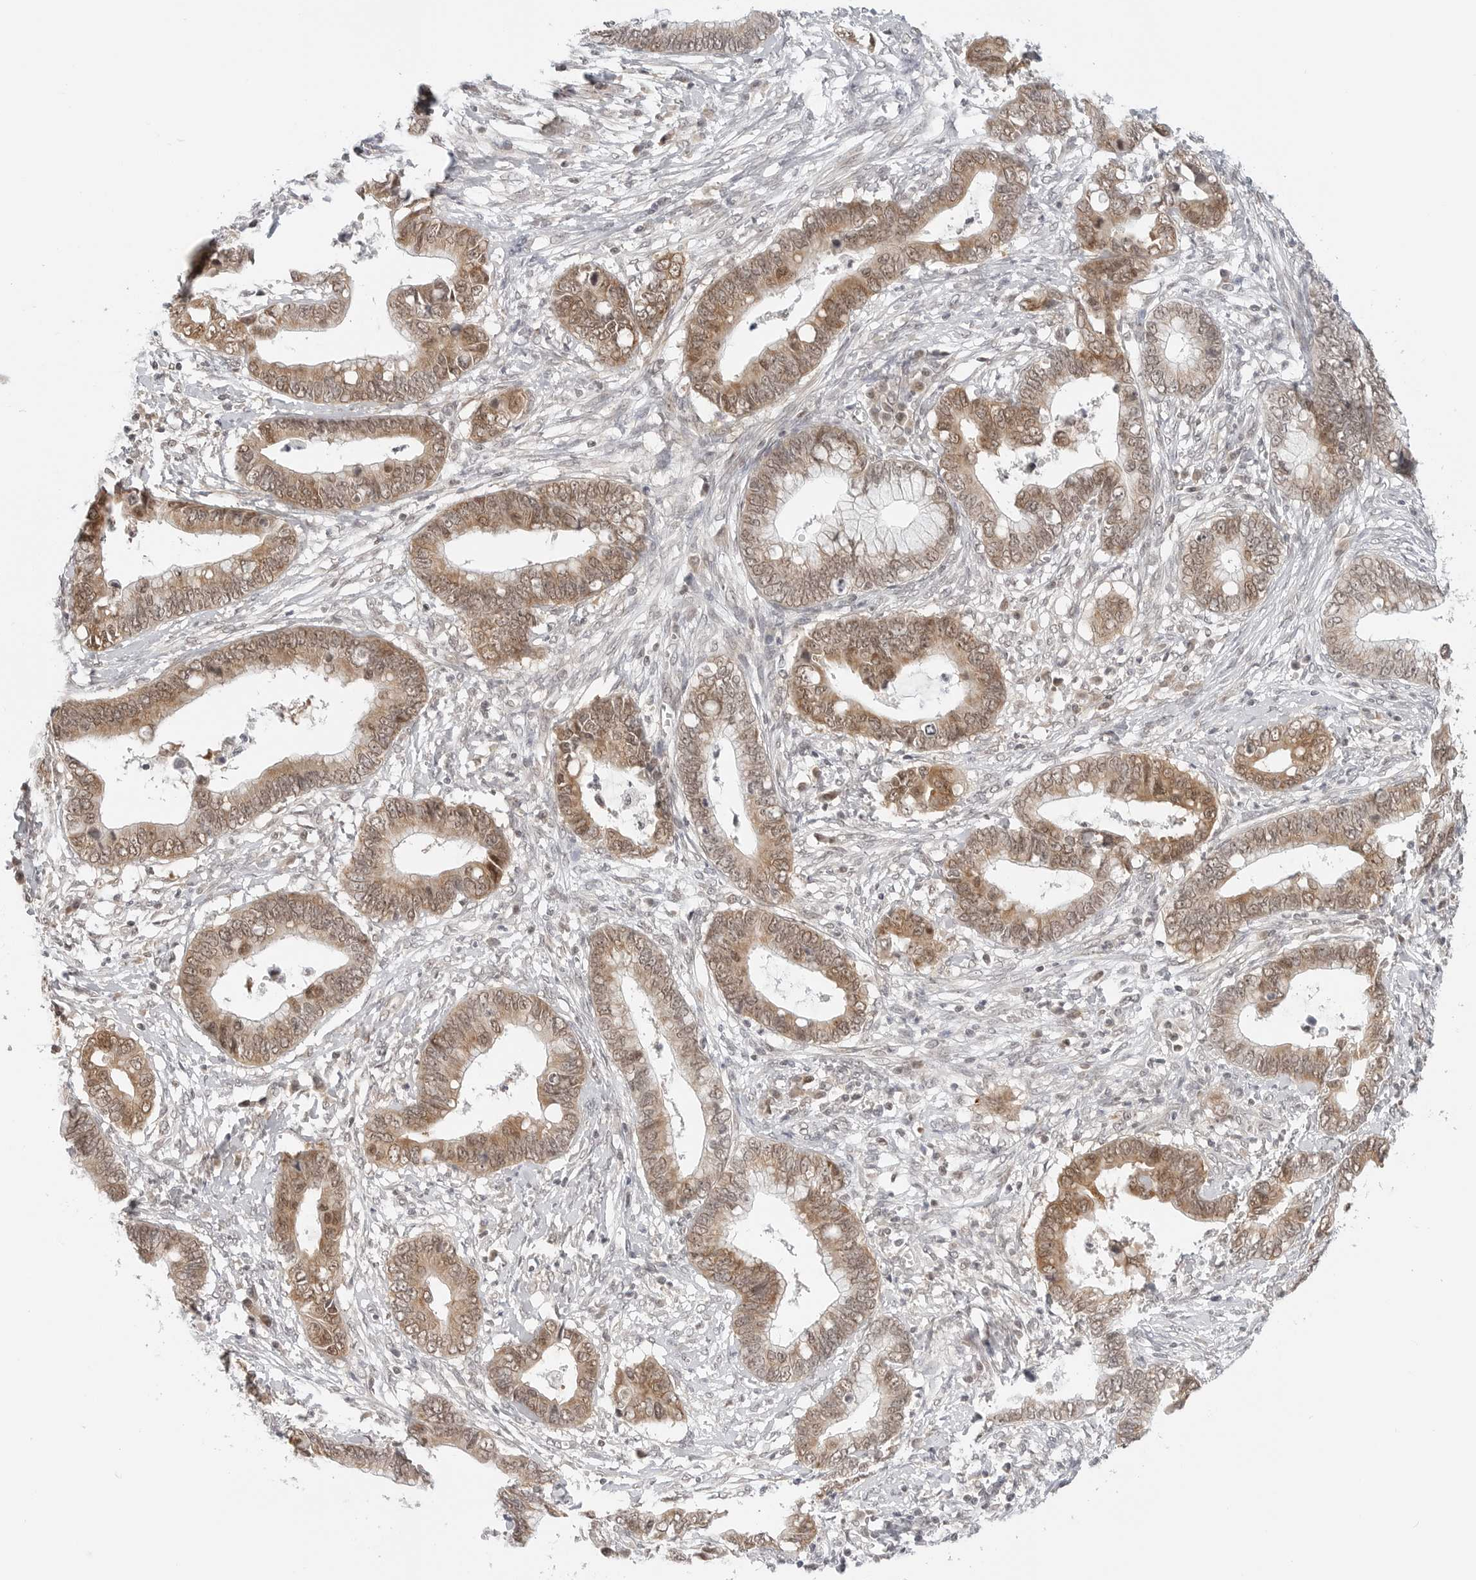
{"staining": {"intensity": "moderate", "quantity": ">75%", "location": "cytoplasmic/membranous,nuclear"}, "tissue": "cervical cancer", "cell_type": "Tumor cells", "image_type": "cancer", "snomed": [{"axis": "morphology", "description": "Adenocarcinoma, NOS"}, {"axis": "topography", "description": "Cervix"}], "caption": "IHC histopathology image of neoplastic tissue: human cervical cancer (adenocarcinoma) stained using immunohistochemistry shows medium levels of moderate protein expression localized specifically in the cytoplasmic/membranous and nuclear of tumor cells, appearing as a cytoplasmic/membranous and nuclear brown color.", "gene": "METAP1", "patient": {"sex": "female", "age": 44}}